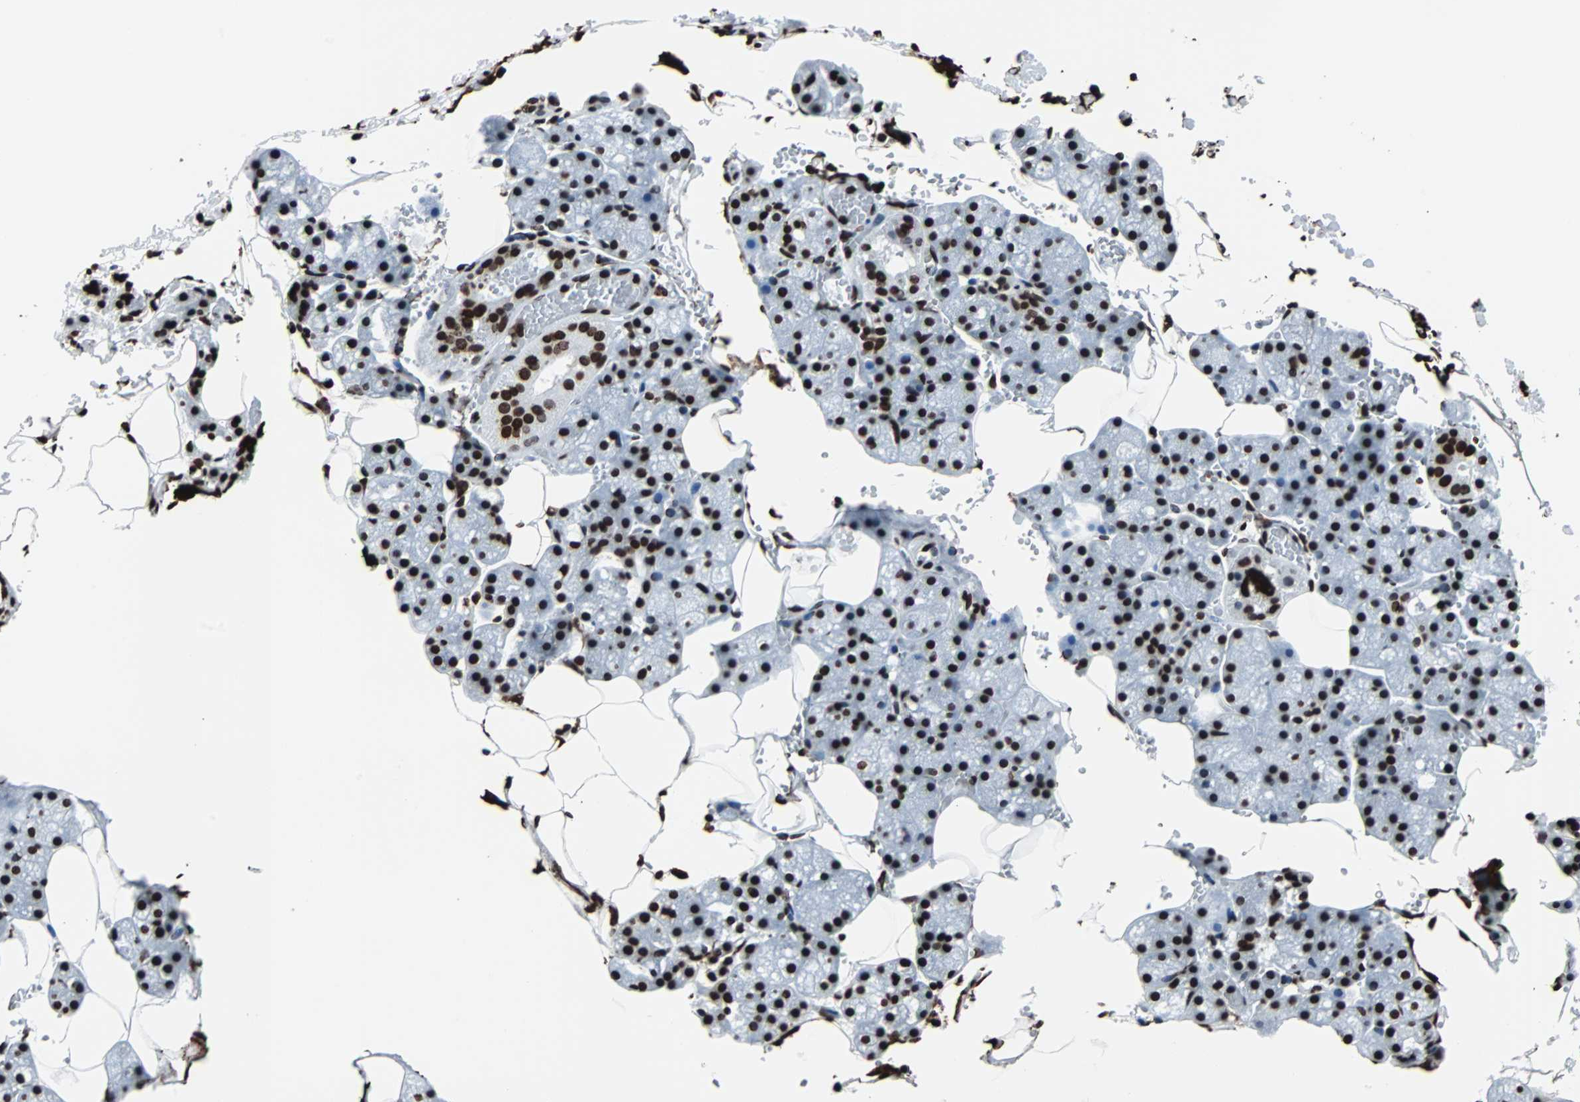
{"staining": {"intensity": "strong", "quantity": ">75%", "location": "nuclear"}, "tissue": "salivary gland", "cell_type": "Glandular cells", "image_type": "normal", "snomed": [{"axis": "morphology", "description": "Normal tissue, NOS"}, {"axis": "topography", "description": "Salivary gland"}], "caption": "This is a micrograph of immunohistochemistry (IHC) staining of normal salivary gland, which shows strong expression in the nuclear of glandular cells.", "gene": "H2BC18", "patient": {"sex": "male", "age": 62}}